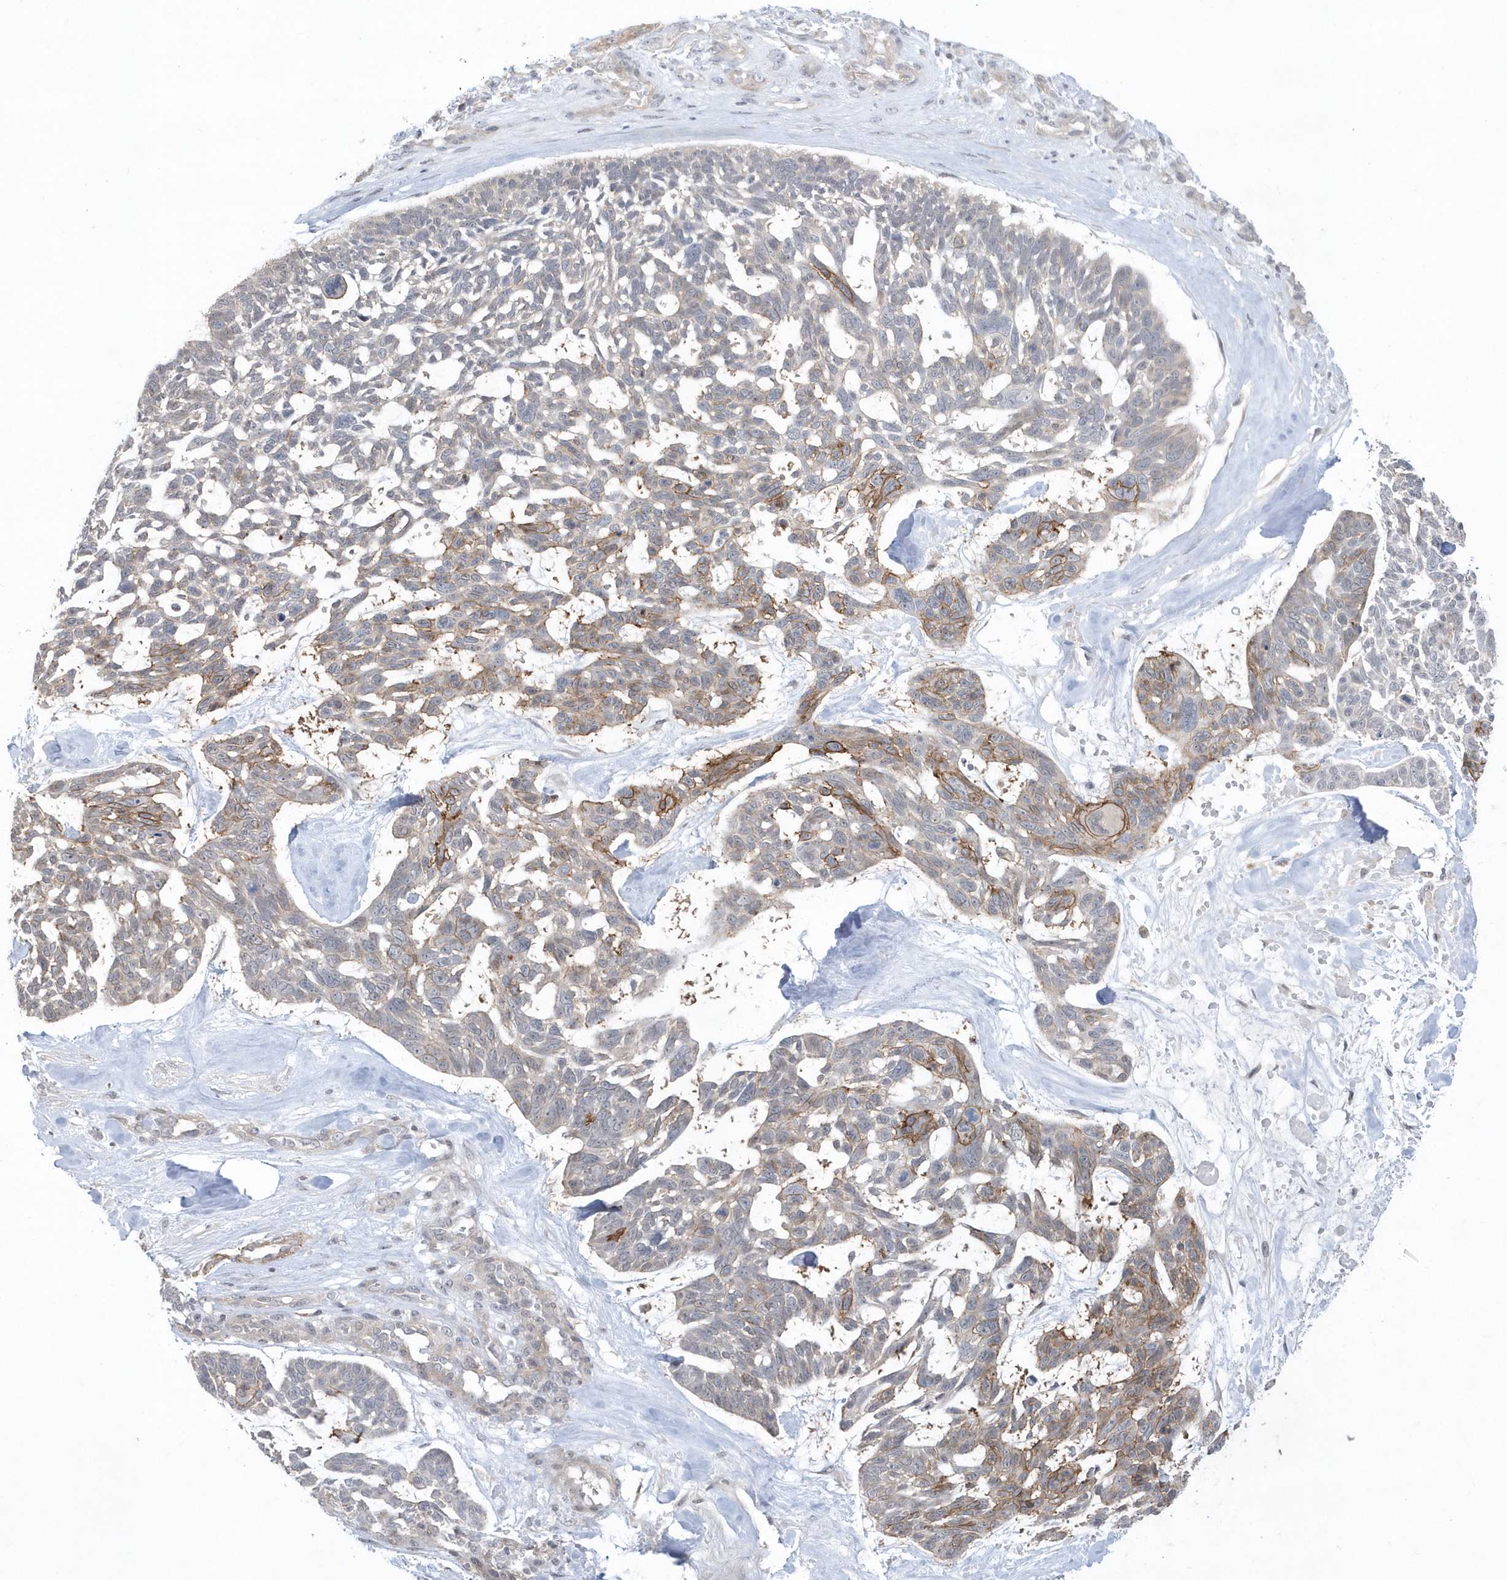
{"staining": {"intensity": "moderate", "quantity": "<25%", "location": "cytoplasmic/membranous"}, "tissue": "skin cancer", "cell_type": "Tumor cells", "image_type": "cancer", "snomed": [{"axis": "morphology", "description": "Basal cell carcinoma"}, {"axis": "topography", "description": "Skin"}], "caption": "High-power microscopy captured an IHC image of basal cell carcinoma (skin), revealing moderate cytoplasmic/membranous positivity in approximately <25% of tumor cells. (DAB IHC with brightfield microscopy, high magnification).", "gene": "CRIP3", "patient": {"sex": "male", "age": 88}}